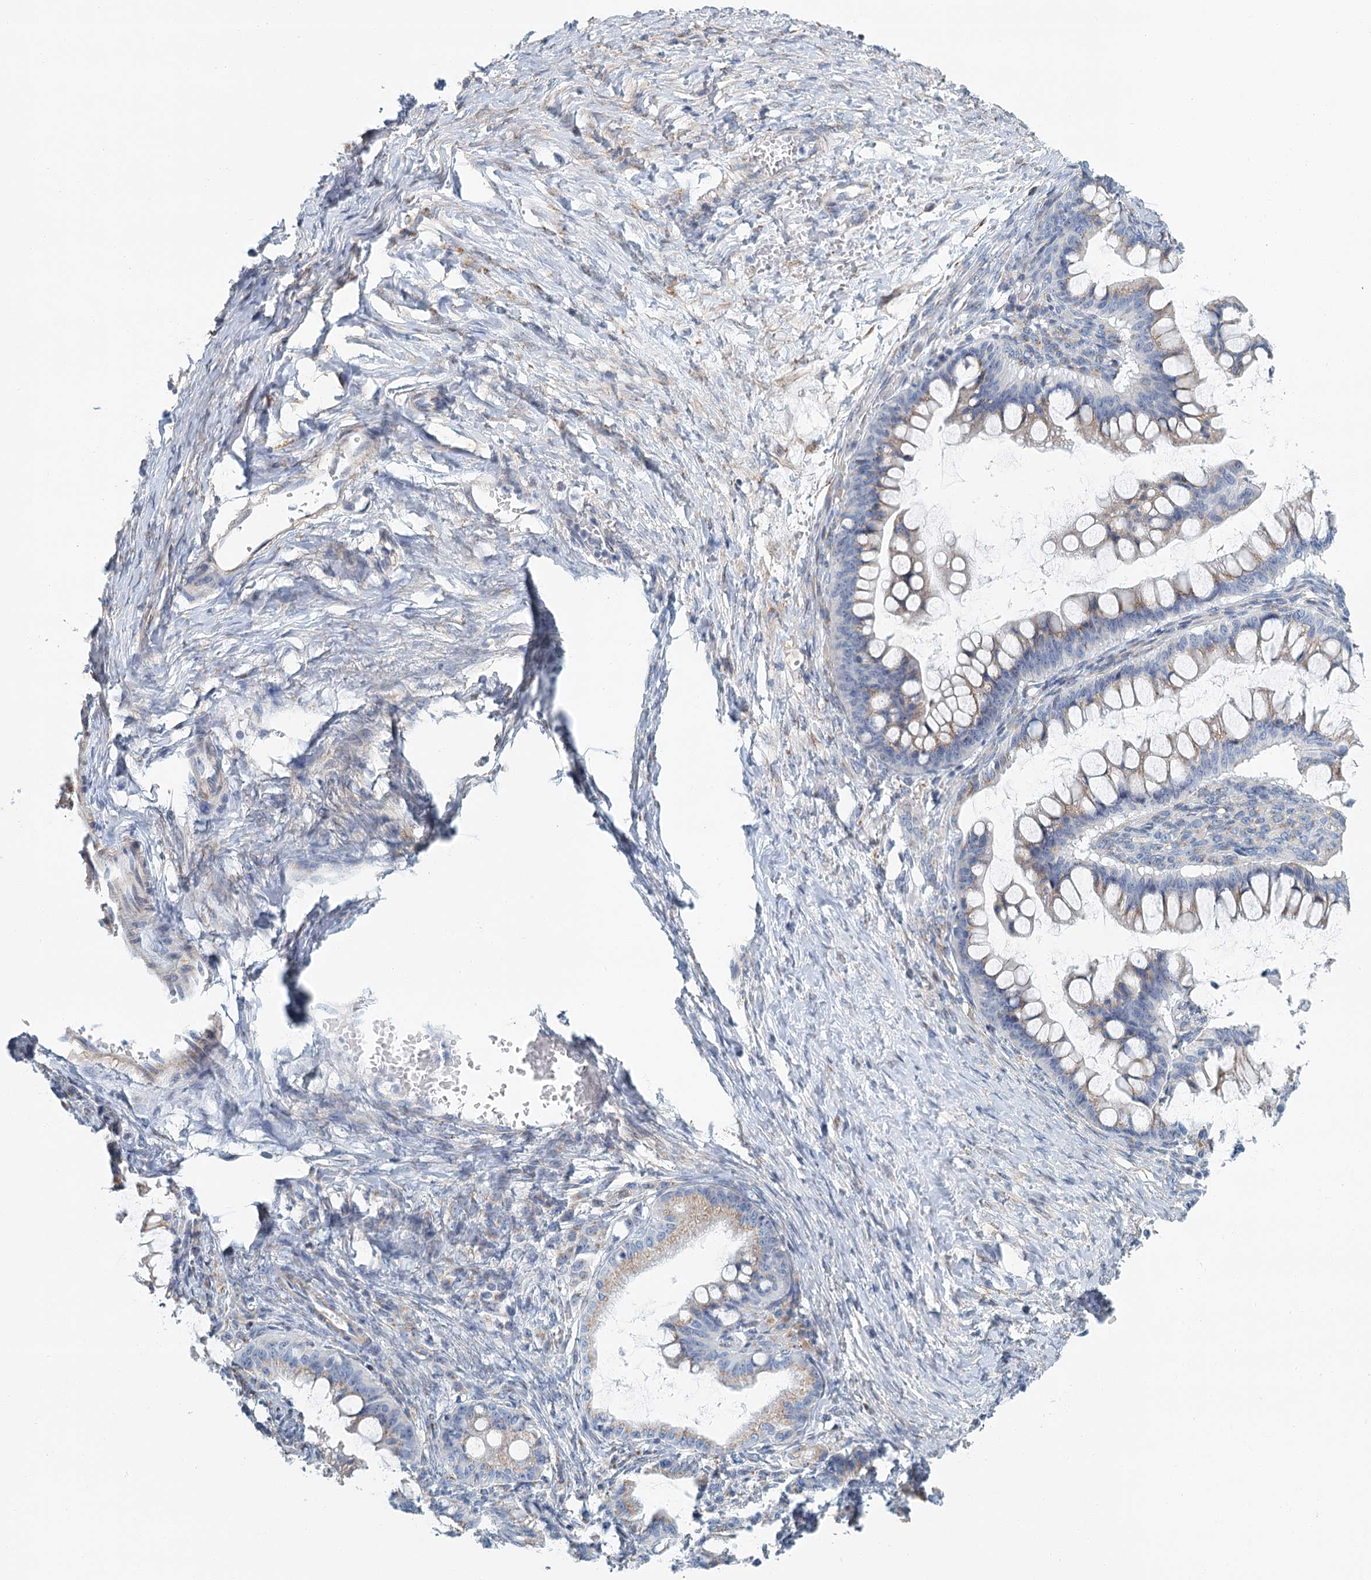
{"staining": {"intensity": "weak", "quantity": "25%-75%", "location": "cytoplasmic/membranous"}, "tissue": "ovarian cancer", "cell_type": "Tumor cells", "image_type": "cancer", "snomed": [{"axis": "morphology", "description": "Cystadenocarcinoma, mucinous, NOS"}, {"axis": "topography", "description": "Ovary"}], "caption": "High-magnification brightfield microscopy of mucinous cystadenocarcinoma (ovarian) stained with DAB (brown) and counterstained with hematoxylin (blue). tumor cells exhibit weak cytoplasmic/membranous staining is identified in approximately25%-75% of cells.", "gene": "ZNF527", "patient": {"sex": "female", "age": 73}}